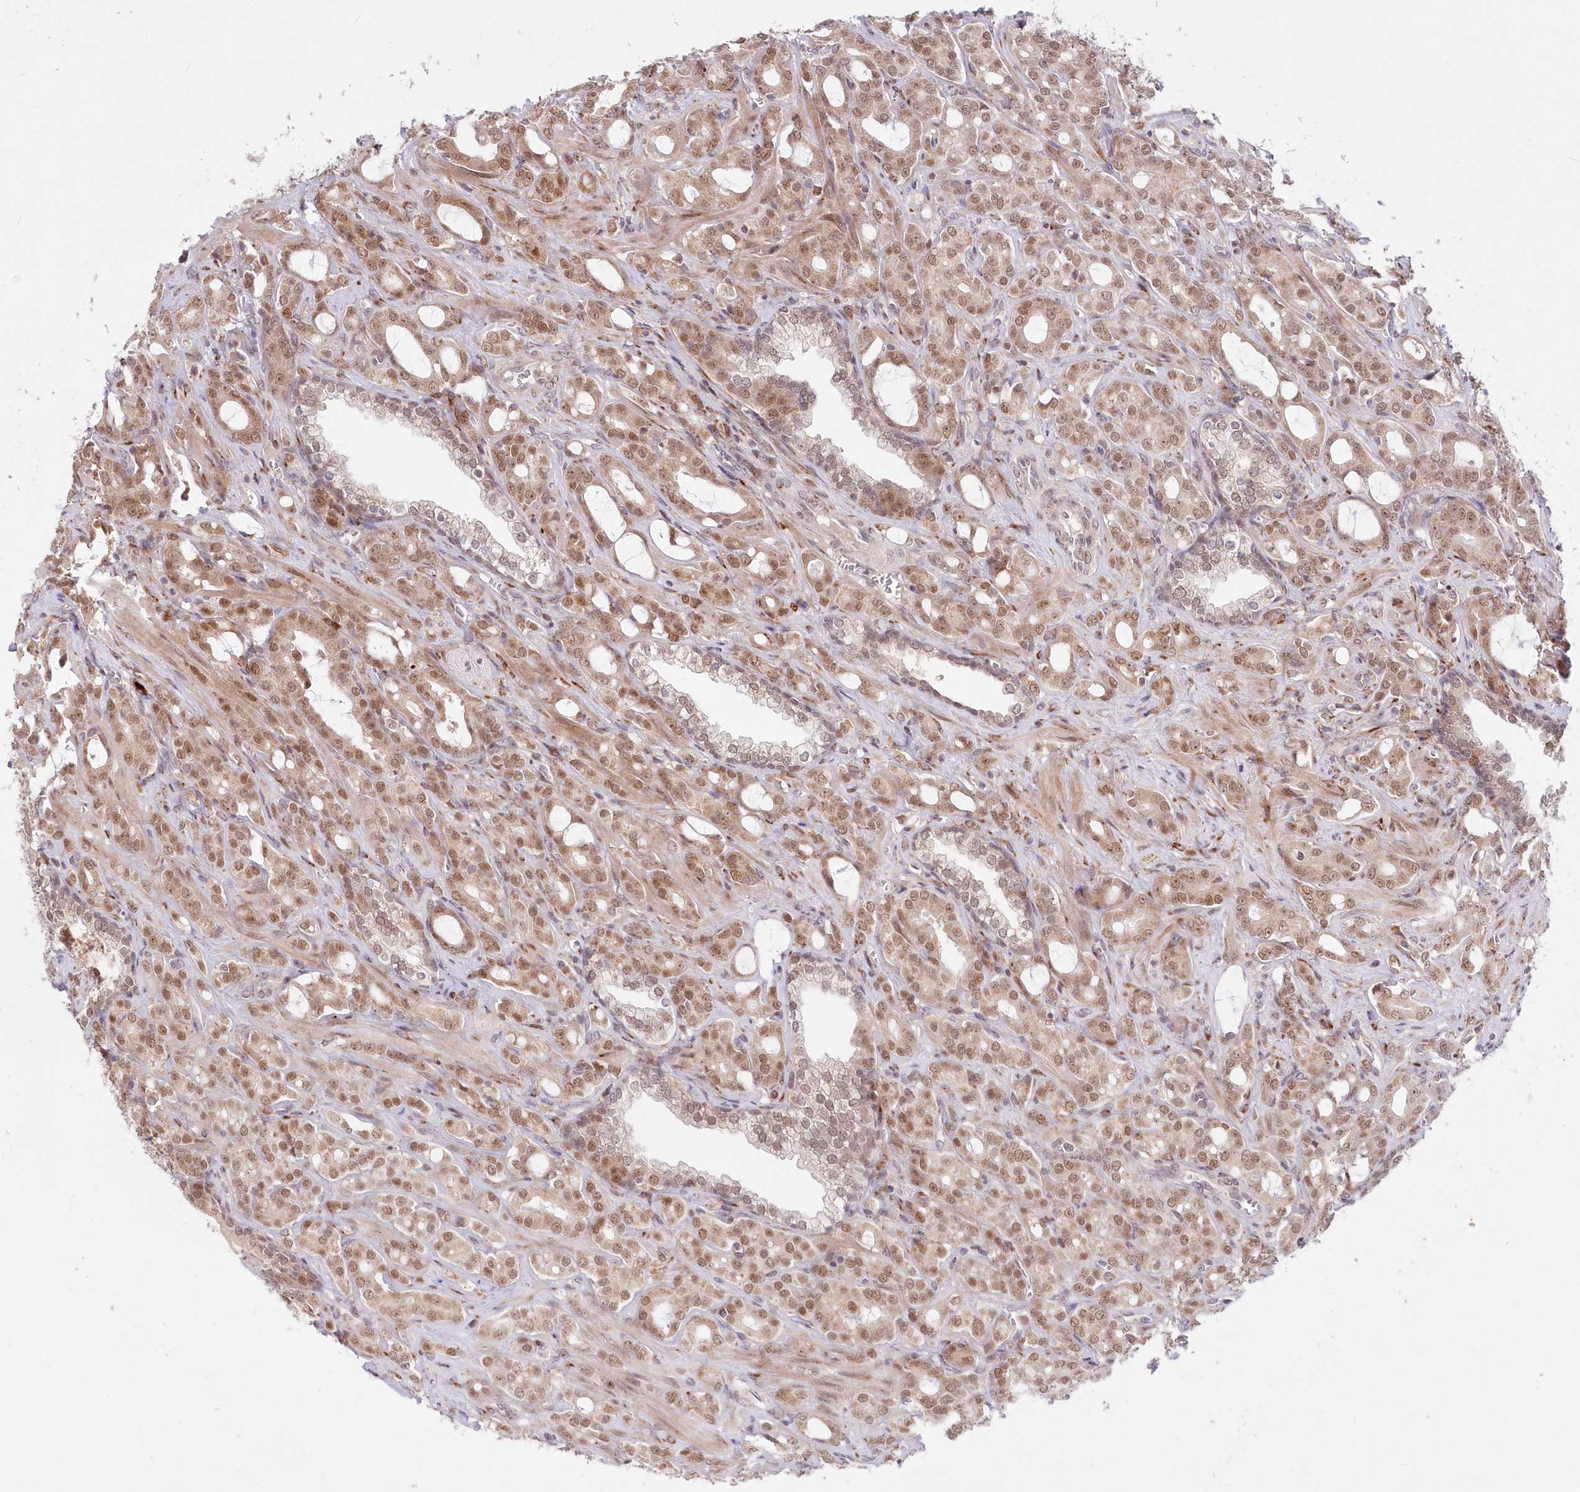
{"staining": {"intensity": "moderate", "quantity": ">75%", "location": "nuclear"}, "tissue": "prostate cancer", "cell_type": "Tumor cells", "image_type": "cancer", "snomed": [{"axis": "morphology", "description": "Adenocarcinoma, High grade"}, {"axis": "topography", "description": "Prostate"}], "caption": "Brown immunohistochemical staining in human adenocarcinoma (high-grade) (prostate) exhibits moderate nuclear positivity in approximately >75% of tumor cells. (DAB IHC with brightfield microscopy, high magnification).", "gene": "LDB1", "patient": {"sex": "male", "age": 72}}